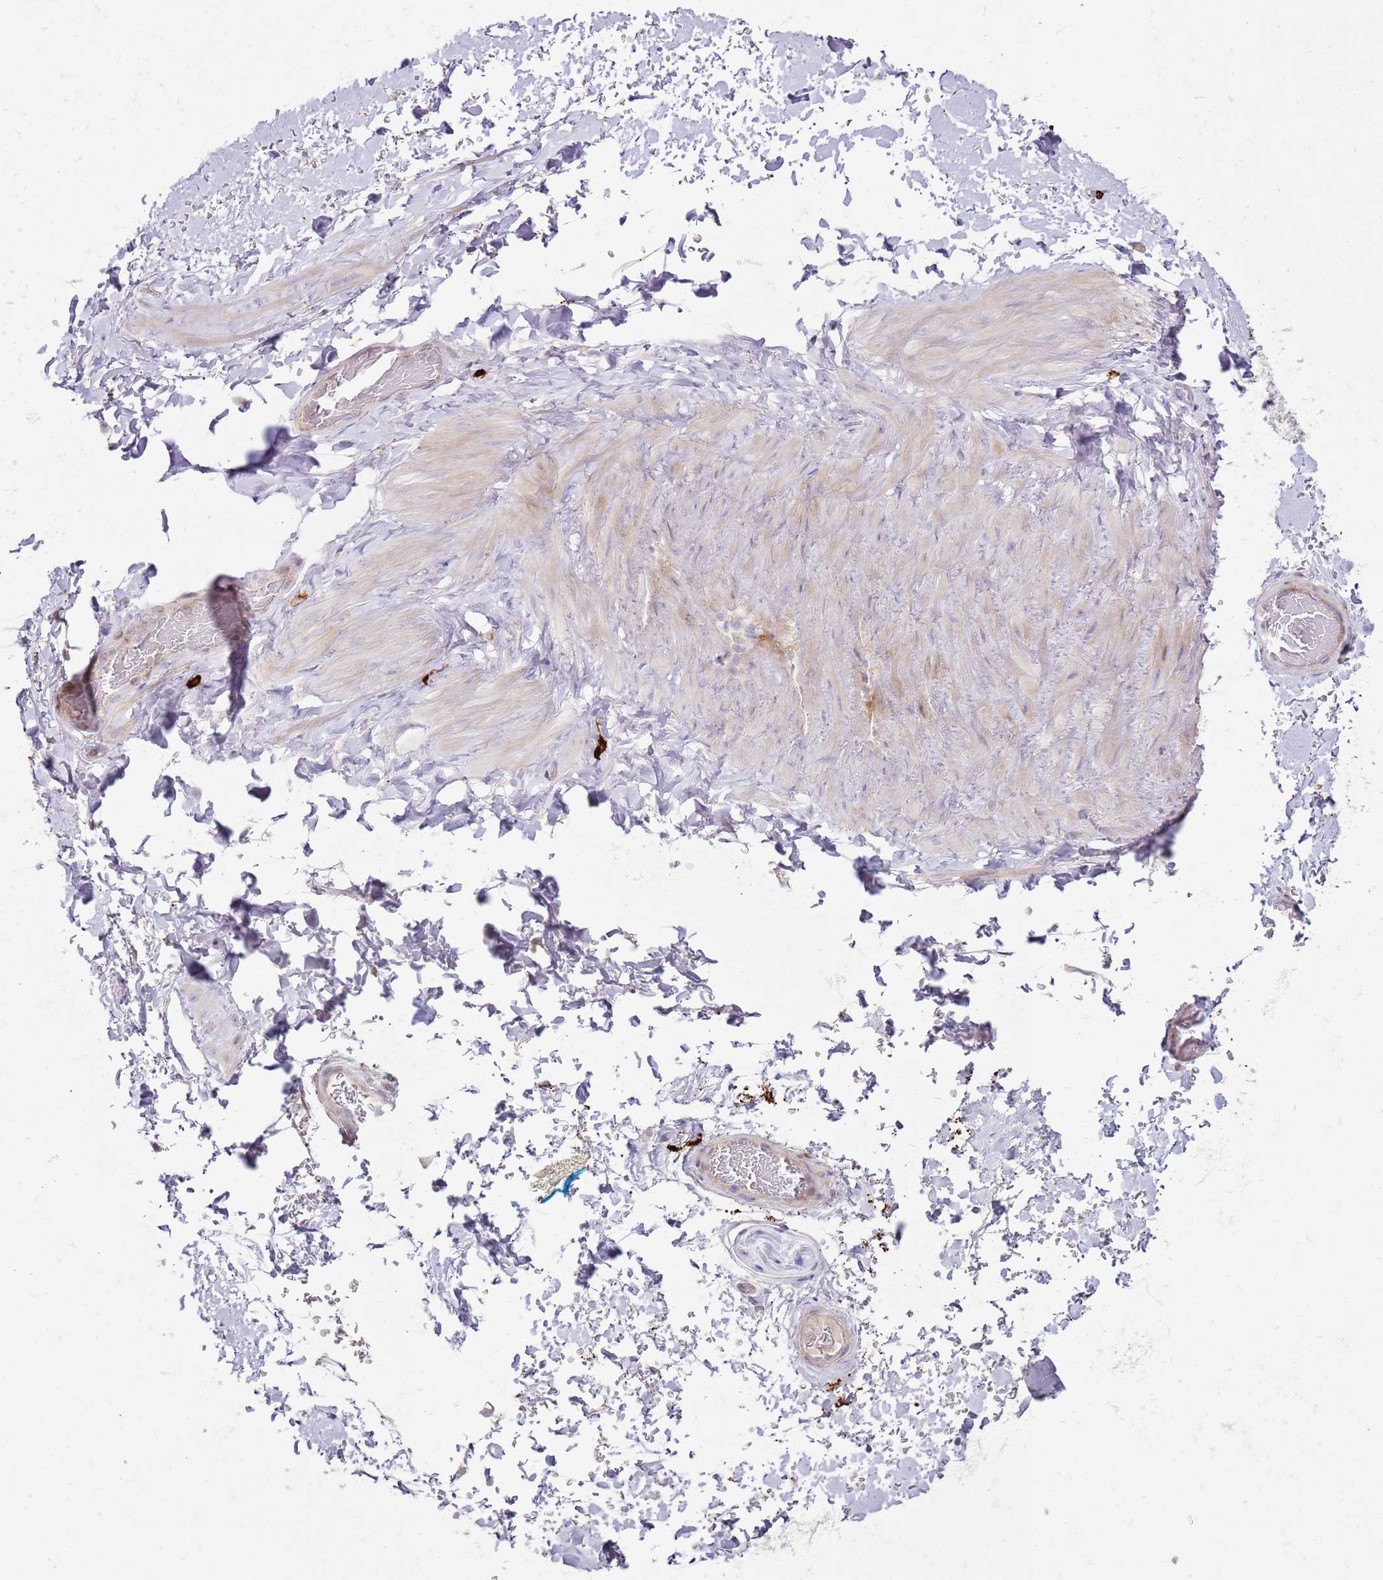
{"staining": {"intensity": "negative", "quantity": "none", "location": "none"}, "tissue": "adipose tissue", "cell_type": "Adipocytes", "image_type": "normal", "snomed": [{"axis": "morphology", "description": "Normal tissue, NOS"}, {"axis": "topography", "description": "Soft tissue"}, {"axis": "topography", "description": "Vascular tissue"}], "caption": "This is a histopathology image of immunohistochemistry (IHC) staining of unremarkable adipose tissue, which shows no positivity in adipocytes.", "gene": "FPR1", "patient": {"sex": "male", "age": 41}}